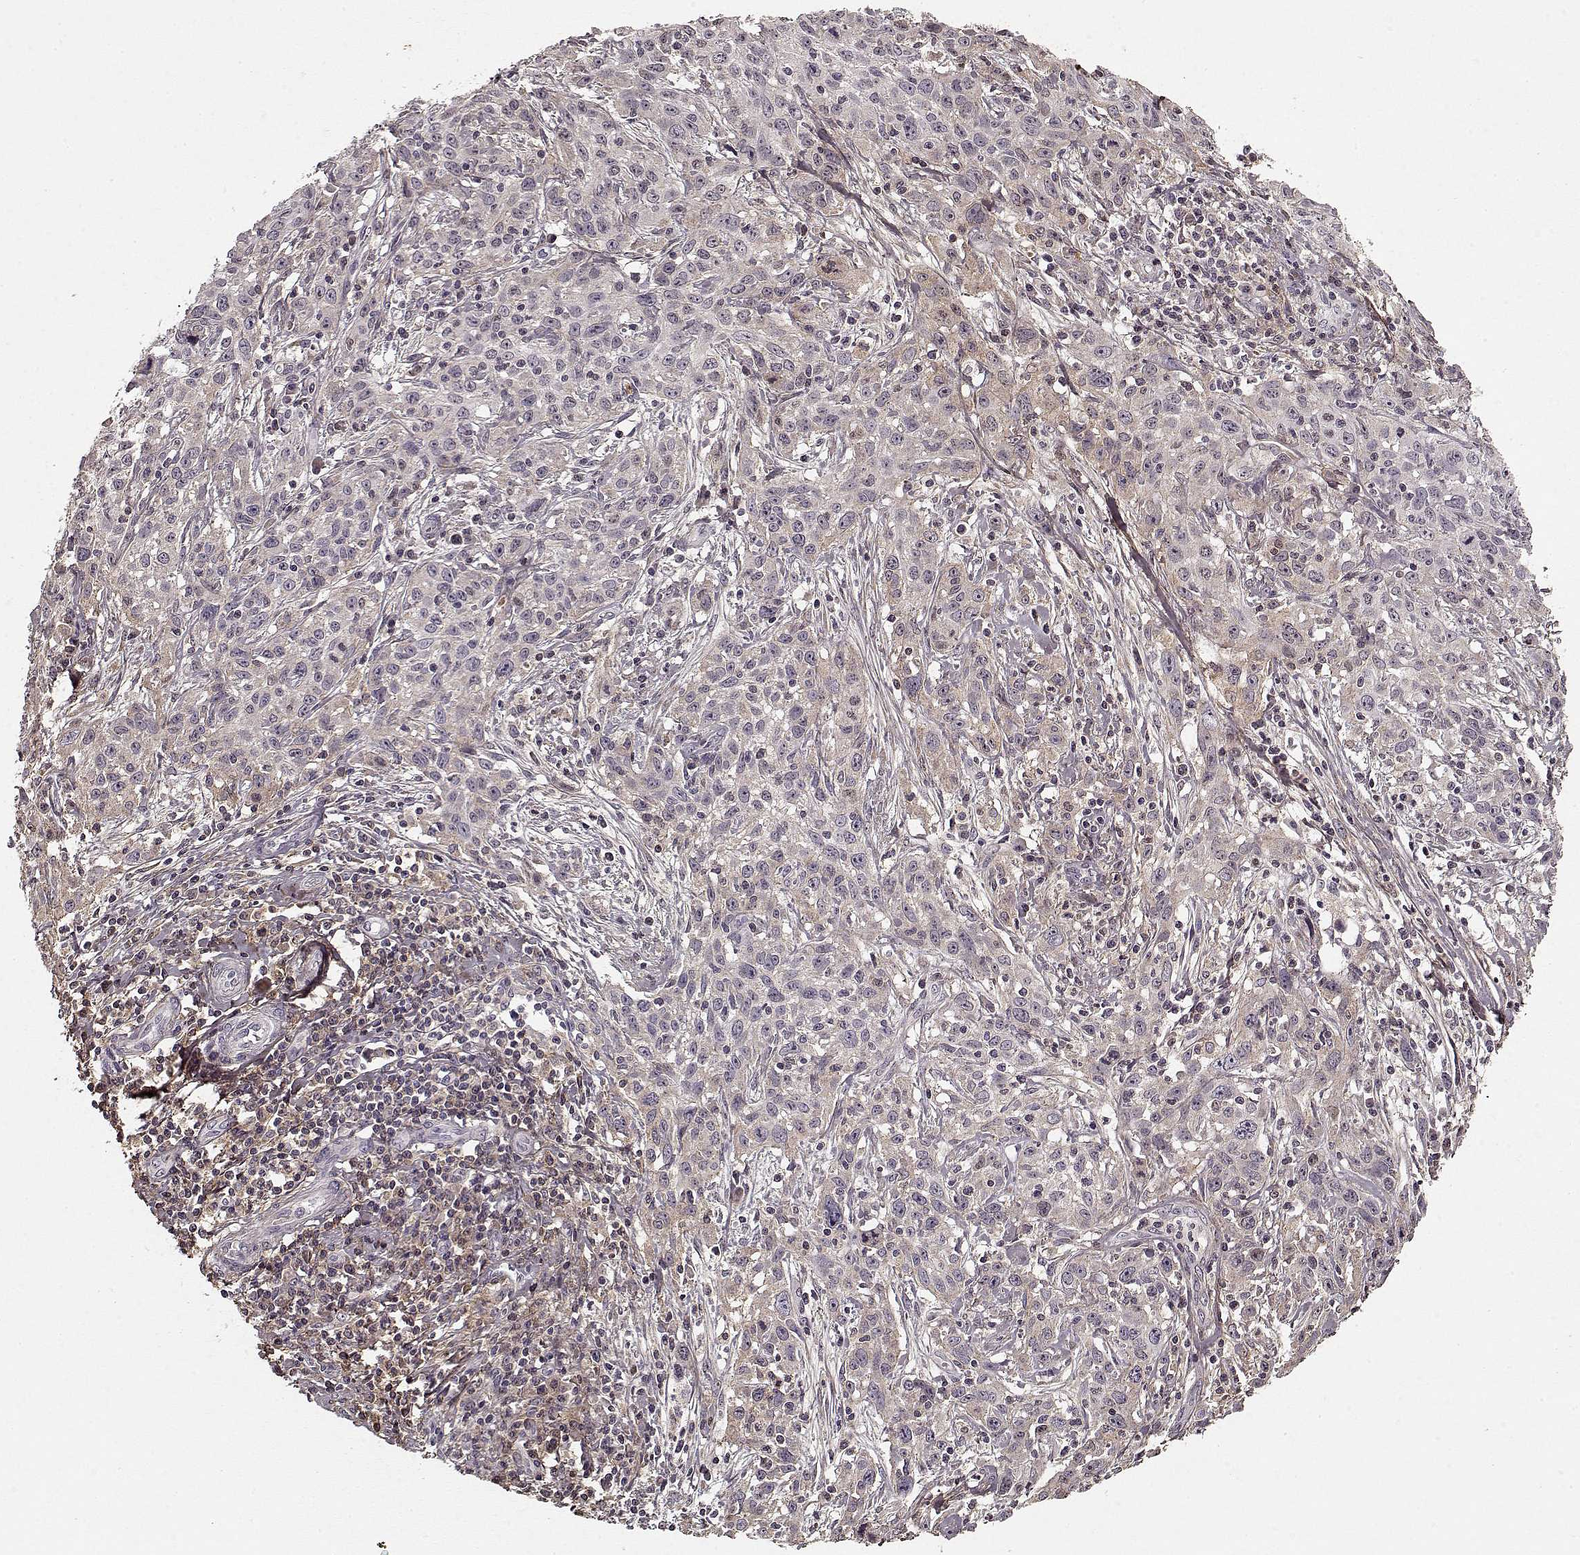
{"staining": {"intensity": "weak", "quantity": "25%-75%", "location": "cytoplasmic/membranous"}, "tissue": "cervical cancer", "cell_type": "Tumor cells", "image_type": "cancer", "snomed": [{"axis": "morphology", "description": "Squamous cell carcinoma, NOS"}, {"axis": "topography", "description": "Cervix"}], "caption": "Cervical squamous cell carcinoma tissue reveals weak cytoplasmic/membranous positivity in approximately 25%-75% of tumor cells", "gene": "LUM", "patient": {"sex": "female", "age": 38}}